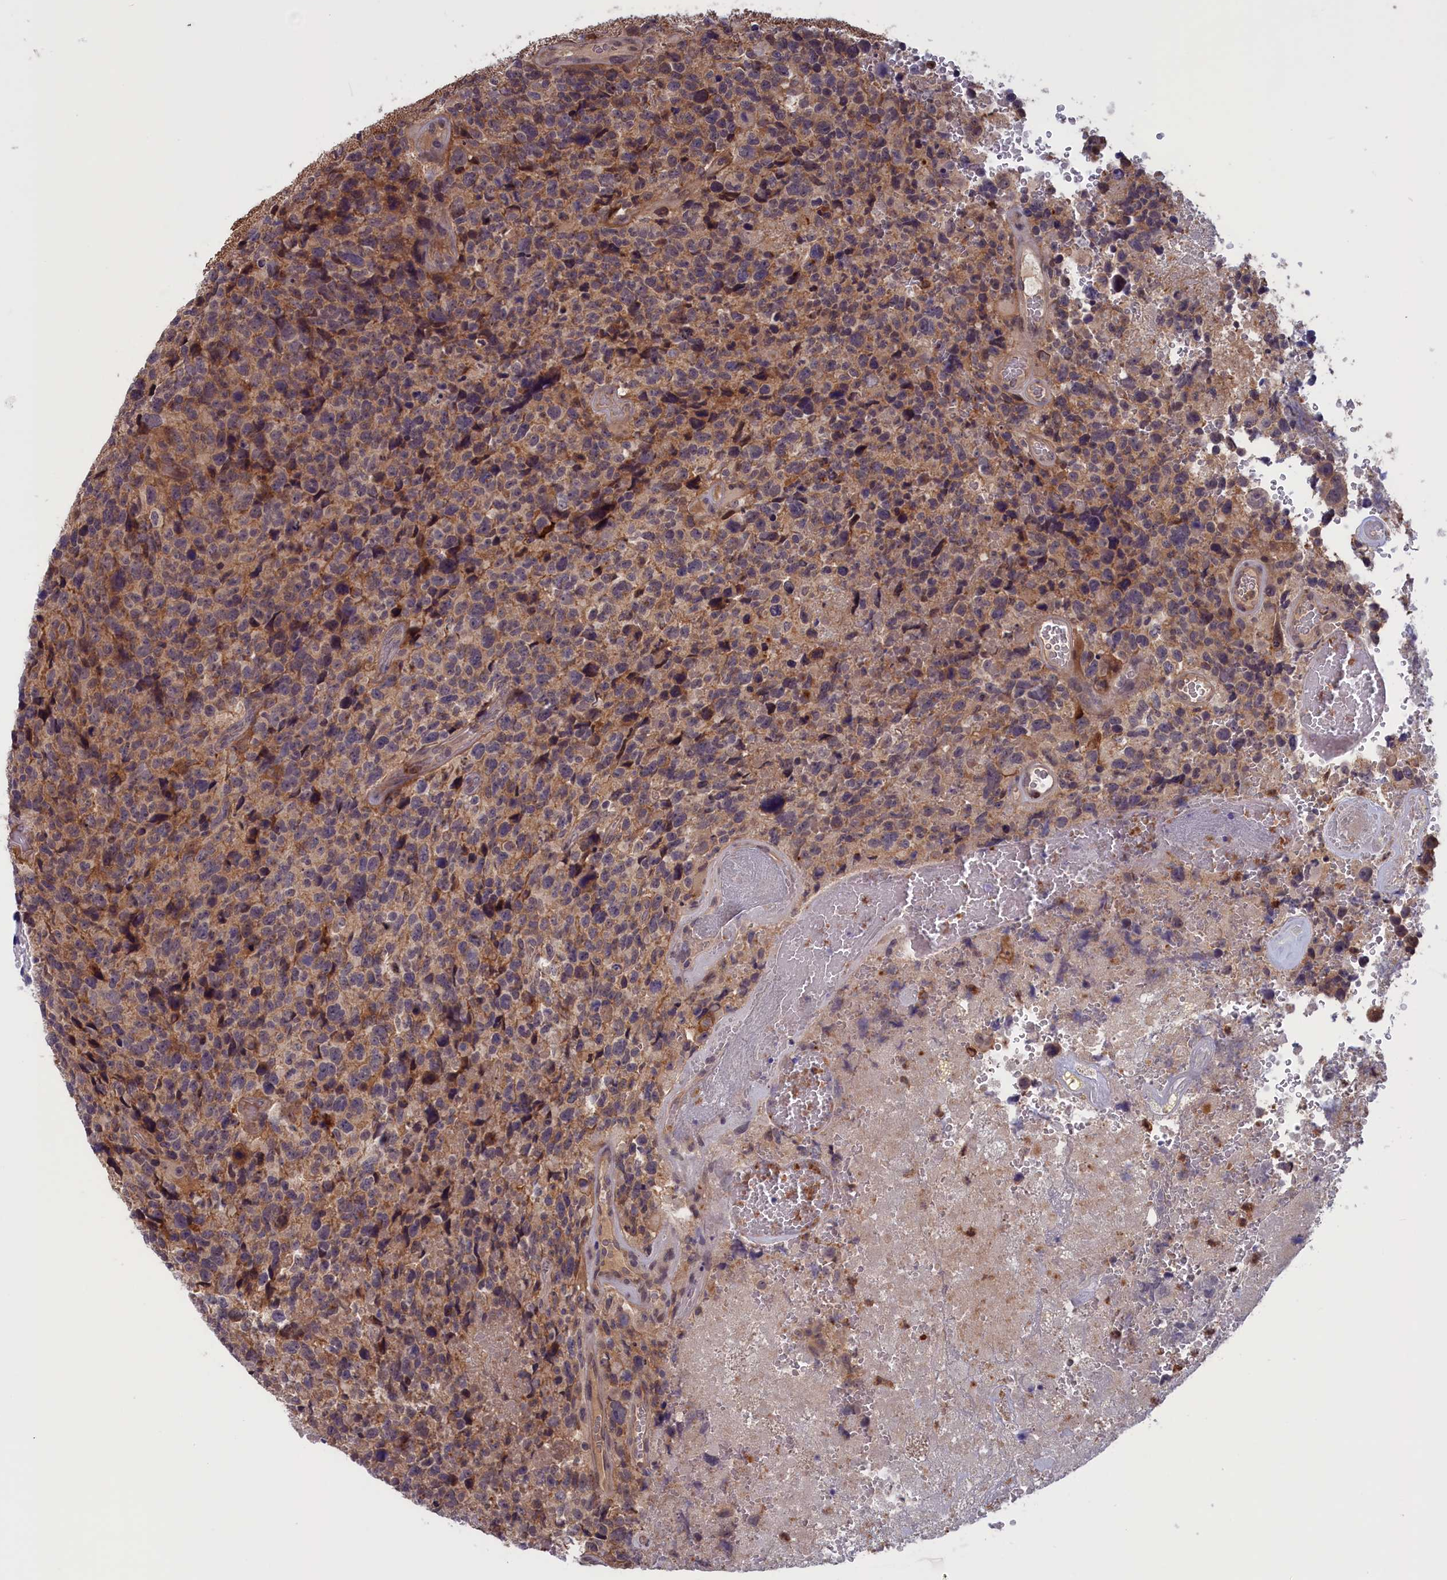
{"staining": {"intensity": "weak", "quantity": "25%-75%", "location": "cytoplasmic/membranous"}, "tissue": "glioma", "cell_type": "Tumor cells", "image_type": "cancer", "snomed": [{"axis": "morphology", "description": "Glioma, malignant, High grade"}, {"axis": "topography", "description": "Brain"}], "caption": "The histopathology image demonstrates a brown stain indicating the presence of a protein in the cytoplasmic/membranous of tumor cells in malignant glioma (high-grade).", "gene": "PLP2", "patient": {"sex": "male", "age": 69}}